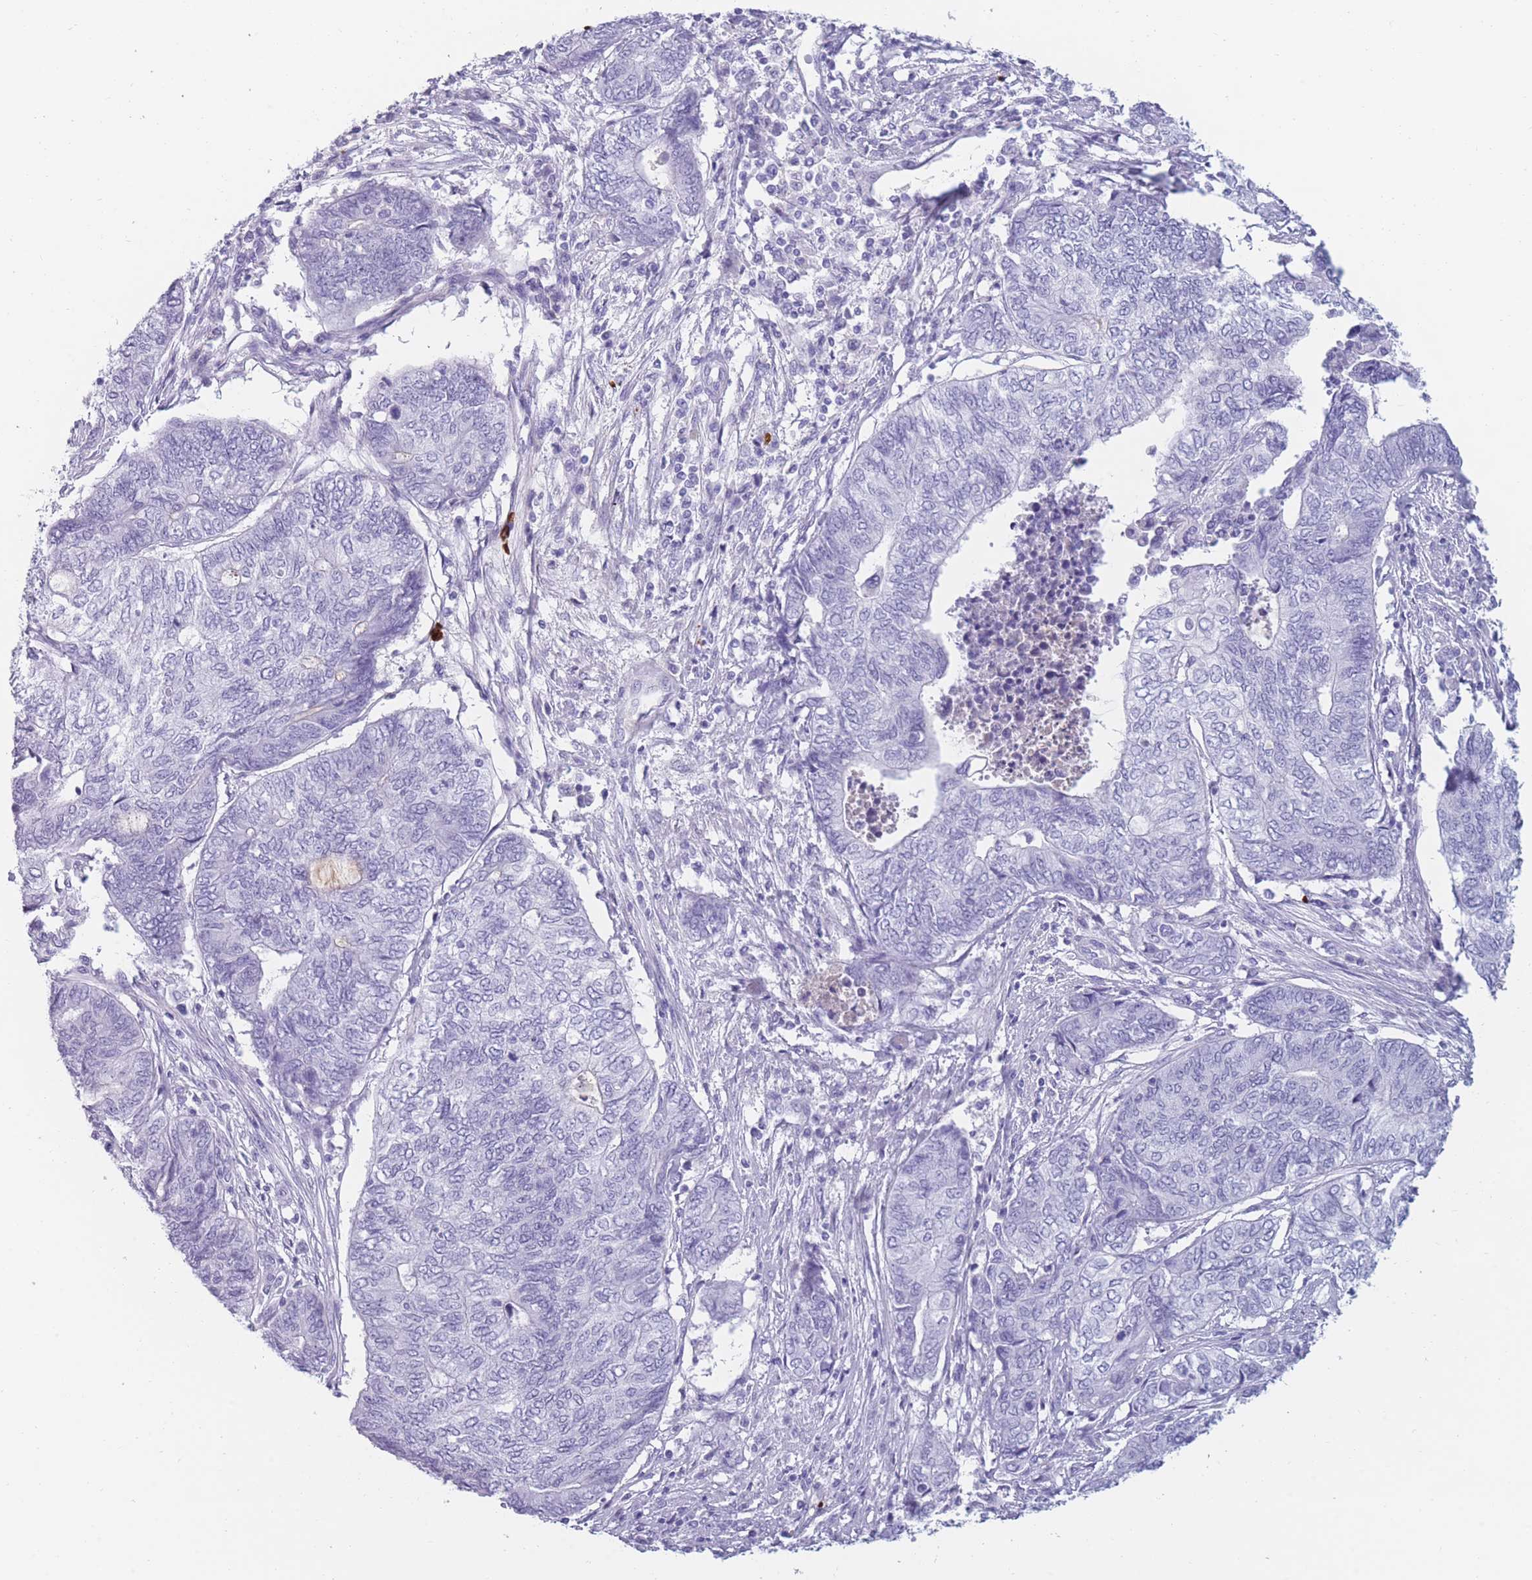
{"staining": {"intensity": "negative", "quantity": "none", "location": "none"}, "tissue": "endometrial cancer", "cell_type": "Tumor cells", "image_type": "cancer", "snomed": [{"axis": "morphology", "description": "Adenocarcinoma, NOS"}, {"axis": "topography", "description": "Uterus"}, {"axis": "topography", "description": "Endometrium"}], "caption": "High power microscopy photomicrograph of an IHC histopathology image of endometrial cancer (adenocarcinoma), revealing no significant positivity in tumor cells.", "gene": "TNFSF11", "patient": {"sex": "female", "age": 70}}